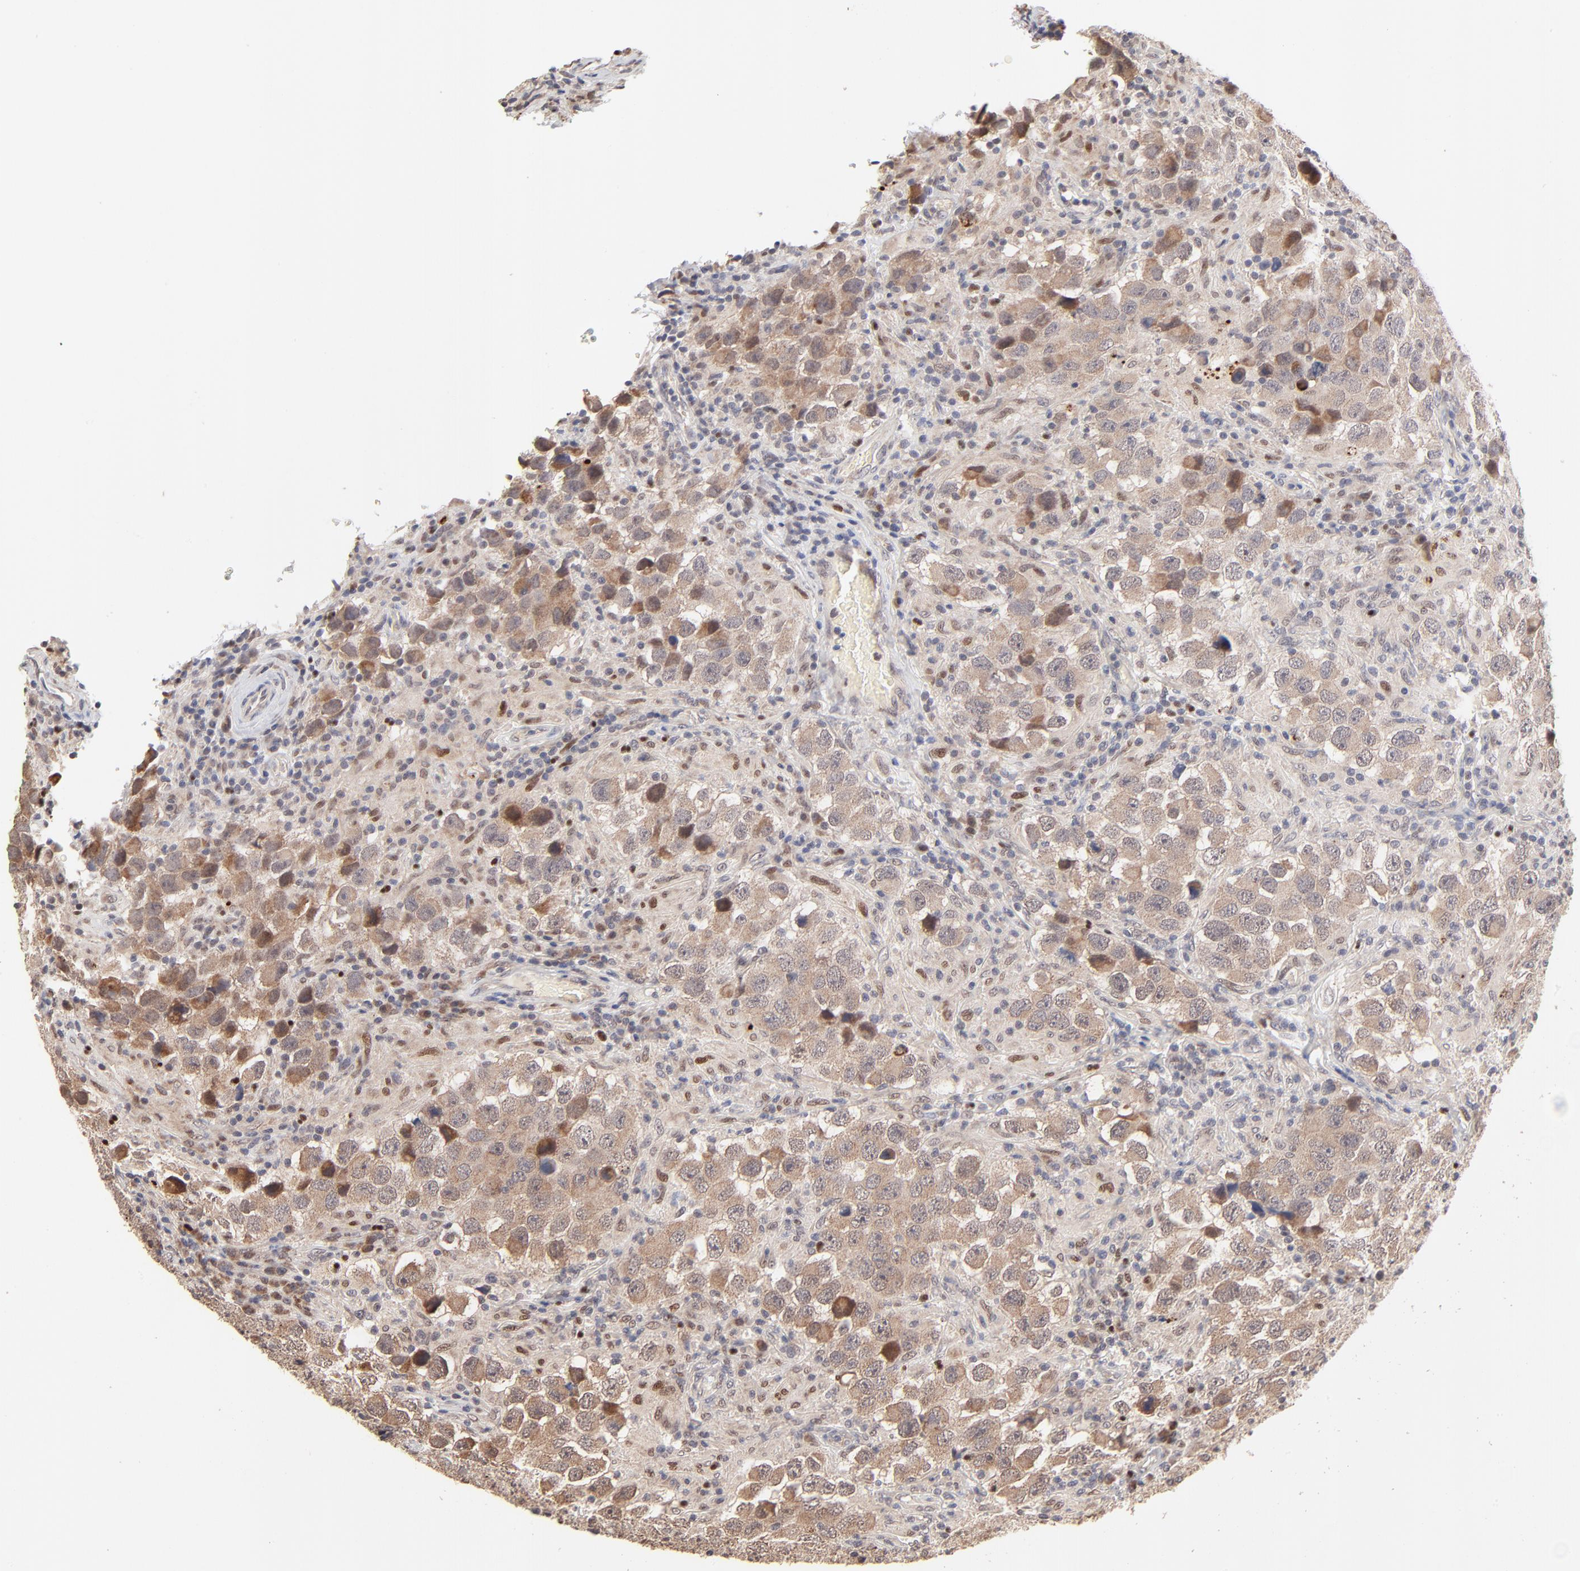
{"staining": {"intensity": "moderate", "quantity": "<25%", "location": "cytoplasmic/membranous"}, "tissue": "testis cancer", "cell_type": "Tumor cells", "image_type": "cancer", "snomed": [{"axis": "morphology", "description": "Carcinoma, Embryonal, NOS"}, {"axis": "topography", "description": "Testis"}], "caption": "Tumor cells reveal low levels of moderate cytoplasmic/membranous positivity in about <25% of cells in human testis cancer. (IHC, brightfield microscopy, high magnification).", "gene": "MSL2", "patient": {"sex": "male", "age": 21}}